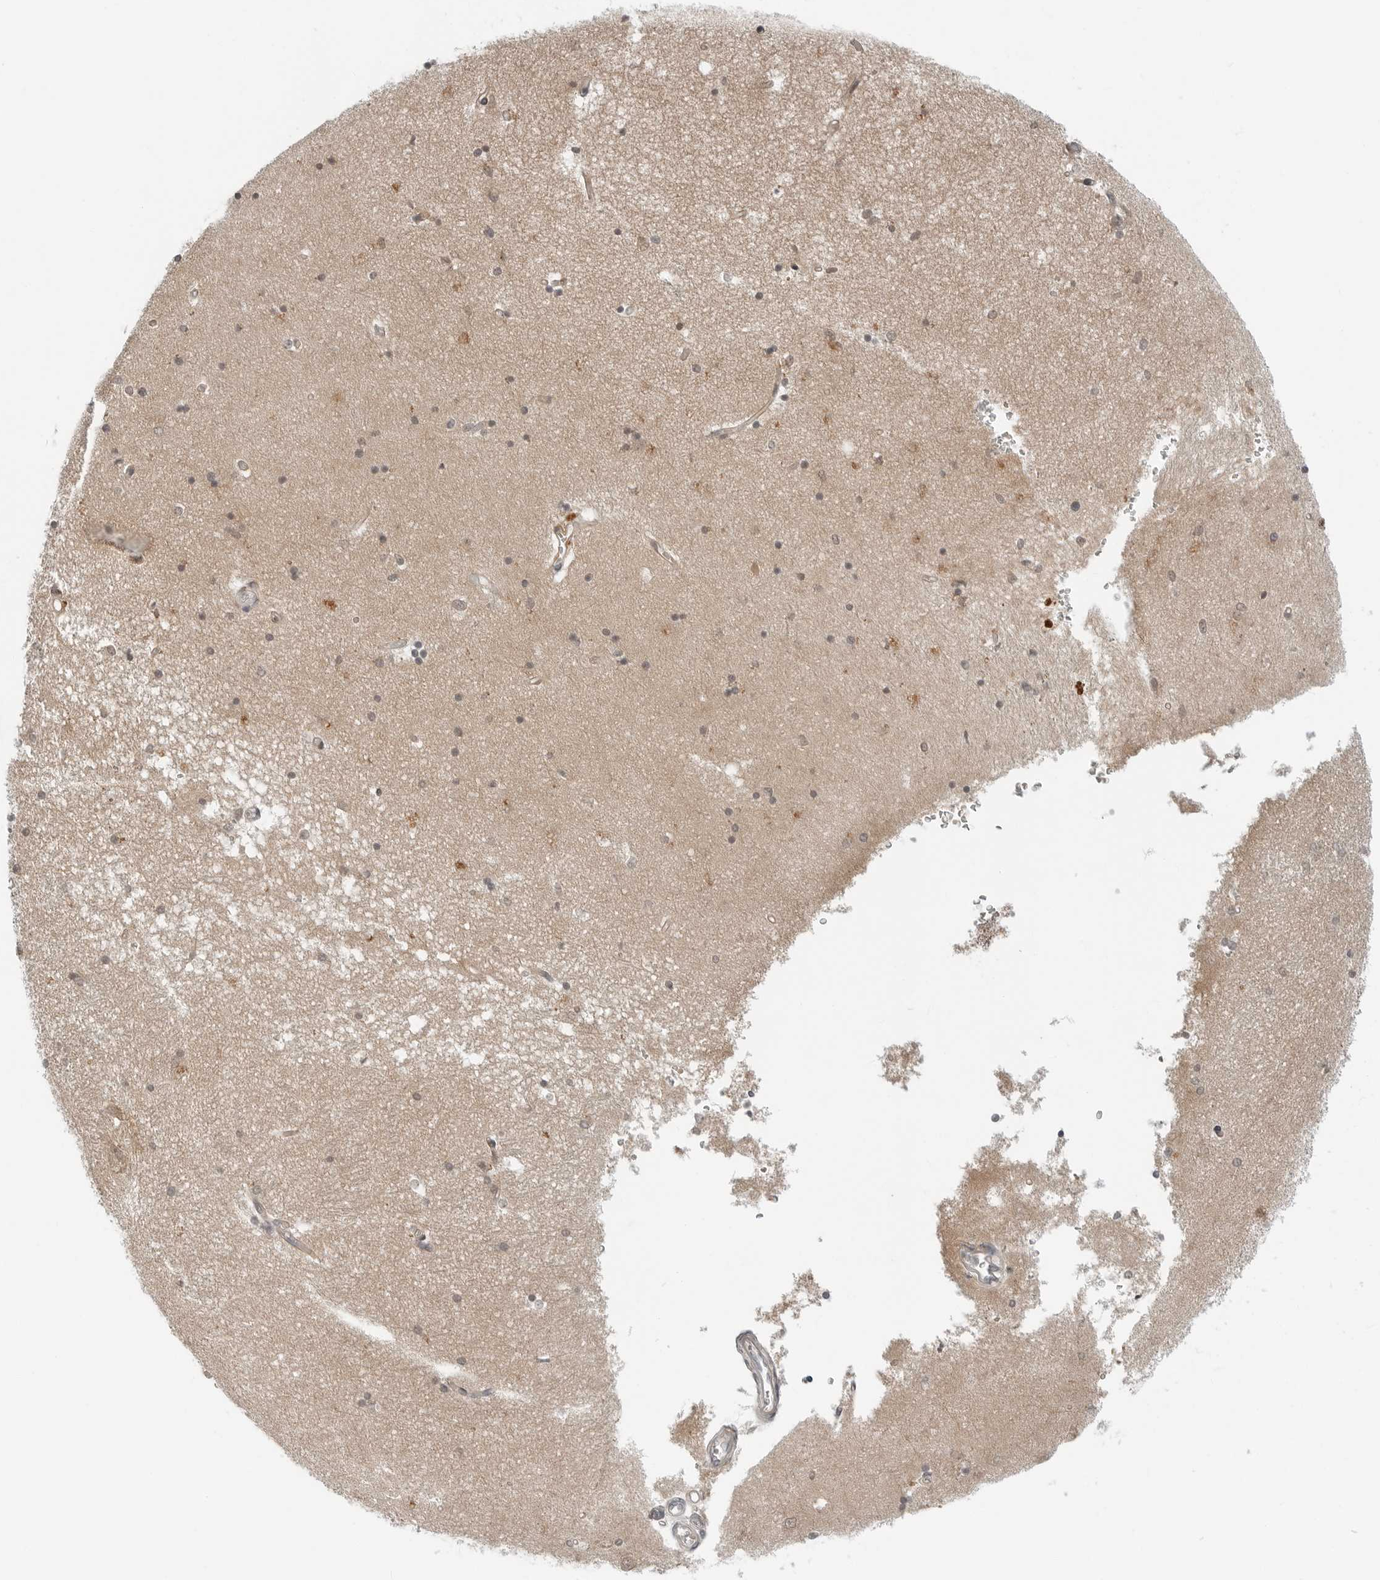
{"staining": {"intensity": "negative", "quantity": "none", "location": "none"}, "tissue": "hippocampus", "cell_type": "Glial cells", "image_type": "normal", "snomed": [{"axis": "morphology", "description": "Normal tissue, NOS"}, {"axis": "topography", "description": "Hippocampus"}], "caption": "Immunohistochemical staining of unremarkable hippocampus displays no significant expression in glial cells.", "gene": "FCRLB", "patient": {"sex": "male", "age": 45}}